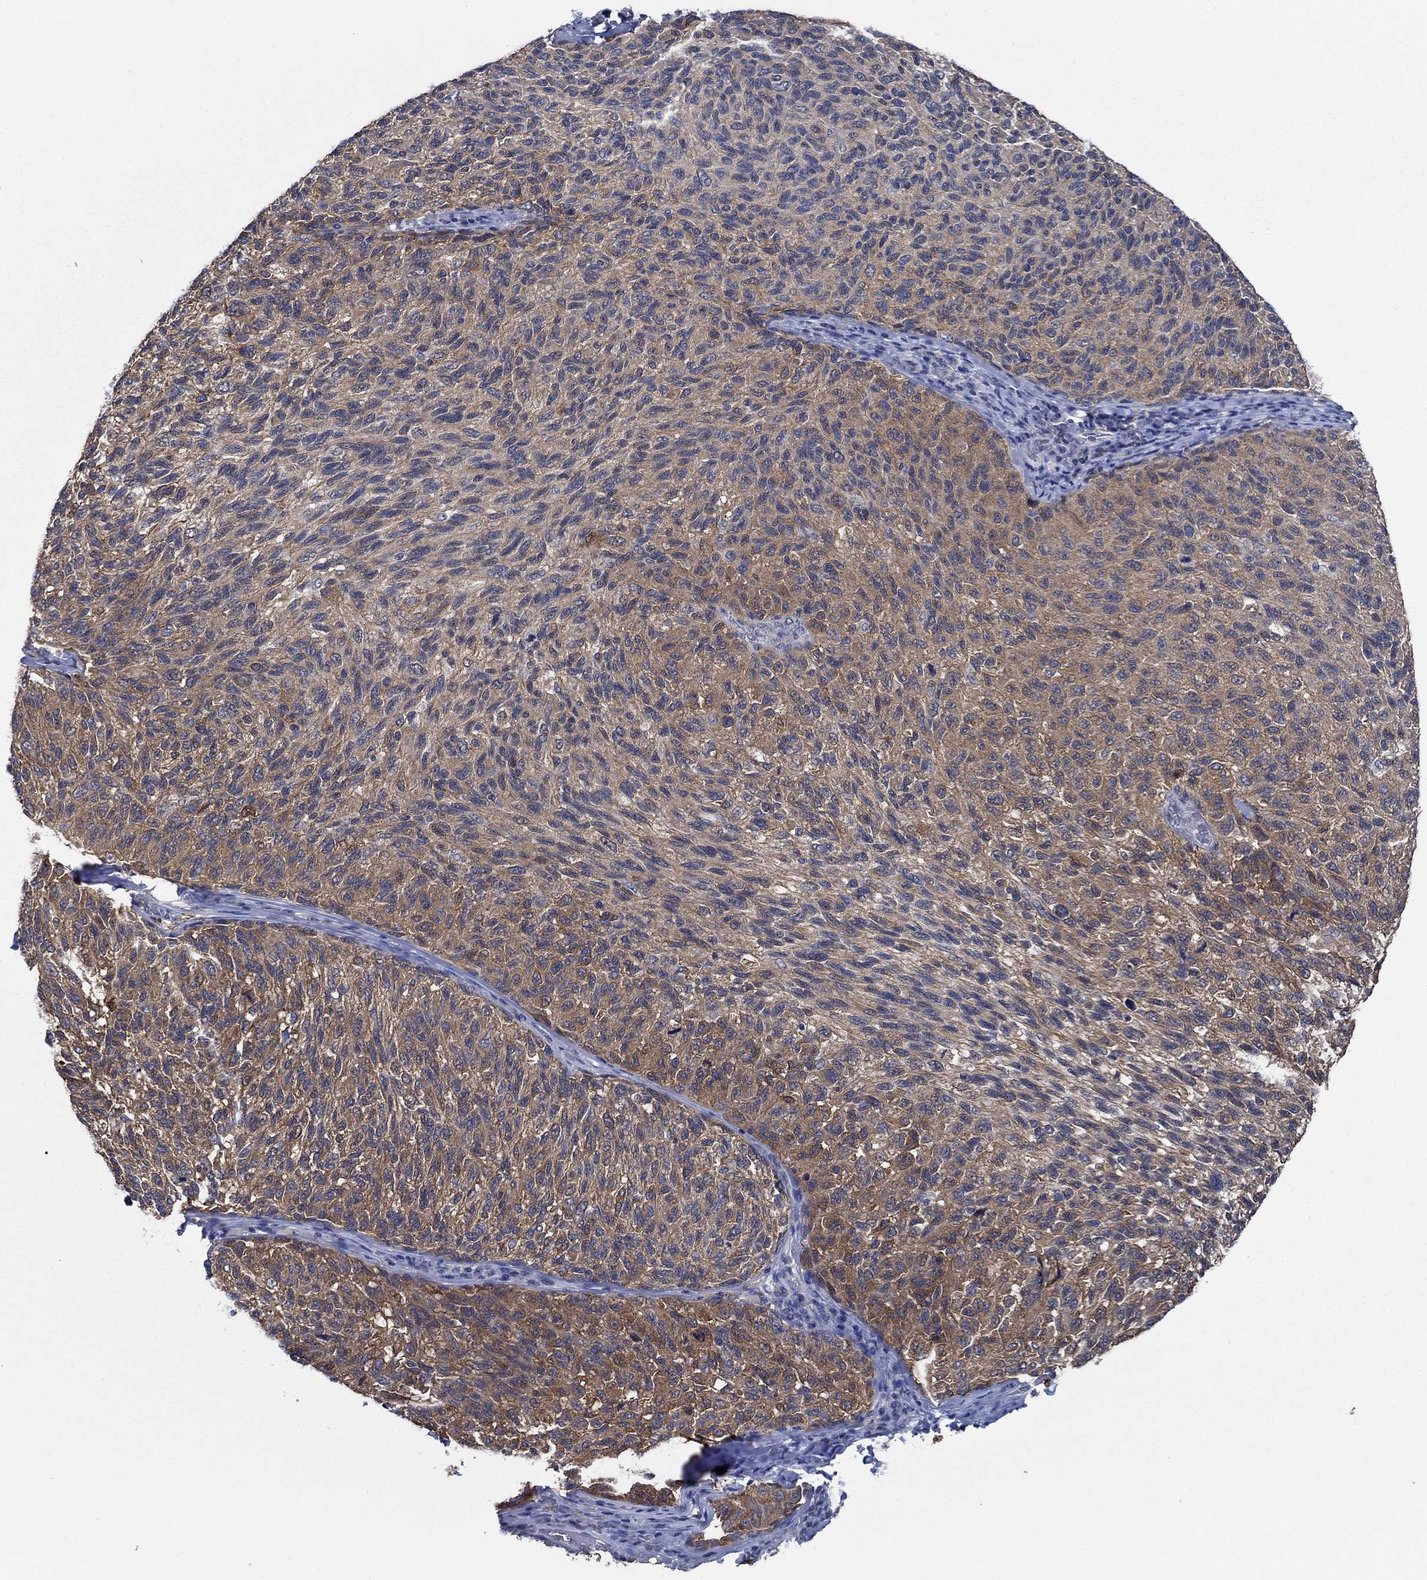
{"staining": {"intensity": "strong", "quantity": "25%-75%", "location": "cytoplasmic/membranous"}, "tissue": "melanoma", "cell_type": "Tumor cells", "image_type": "cancer", "snomed": [{"axis": "morphology", "description": "Malignant melanoma, NOS"}, {"axis": "topography", "description": "Skin"}], "caption": "An image showing strong cytoplasmic/membranous positivity in about 25%-75% of tumor cells in melanoma, as visualized by brown immunohistochemical staining.", "gene": "DACT1", "patient": {"sex": "female", "age": 73}}